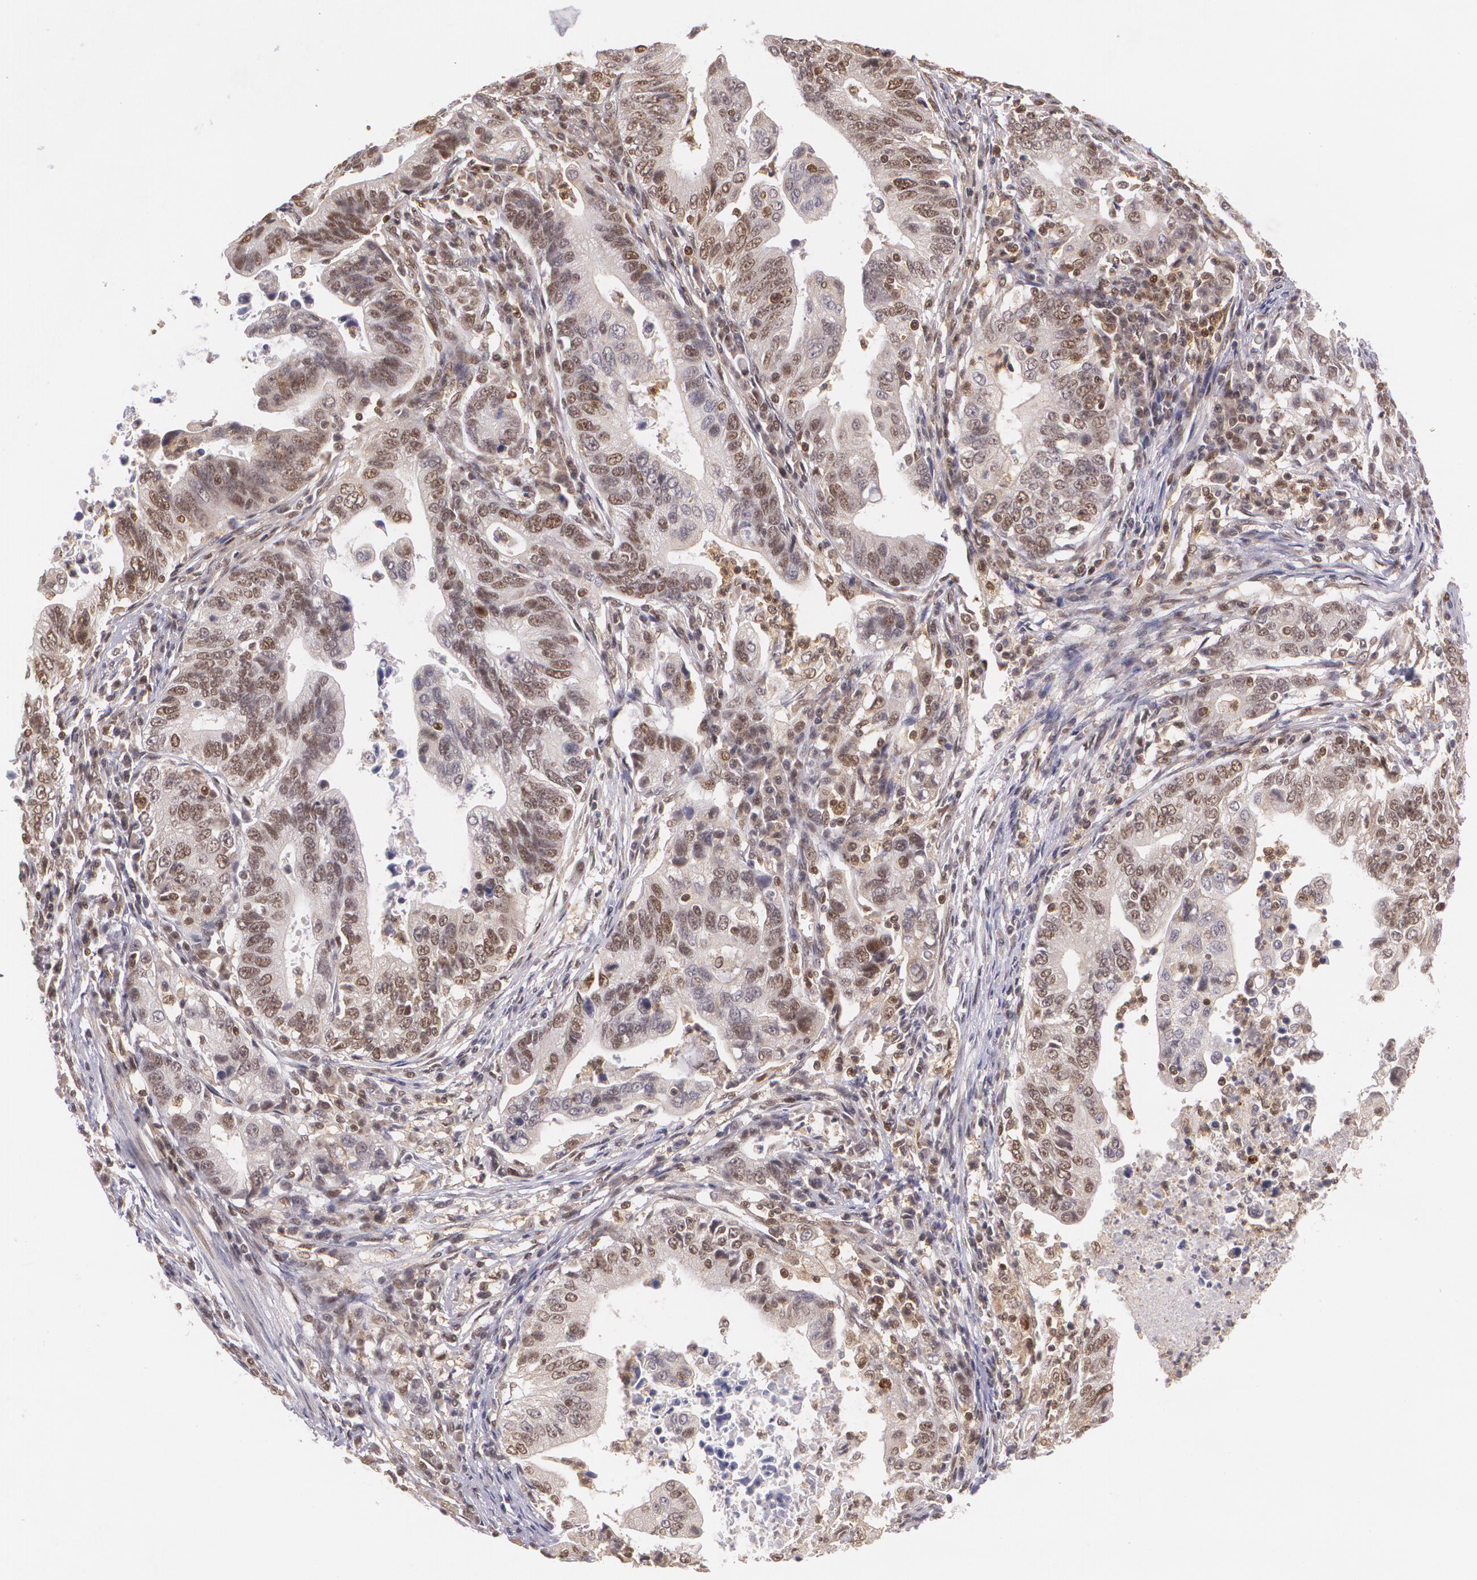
{"staining": {"intensity": "moderate", "quantity": "25%-75%", "location": "nuclear"}, "tissue": "stomach cancer", "cell_type": "Tumor cells", "image_type": "cancer", "snomed": [{"axis": "morphology", "description": "Adenocarcinoma, NOS"}, {"axis": "topography", "description": "Stomach, upper"}], "caption": "IHC micrograph of adenocarcinoma (stomach) stained for a protein (brown), which reveals medium levels of moderate nuclear expression in about 25%-75% of tumor cells.", "gene": "CUL2", "patient": {"sex": "female", "age": 50}}